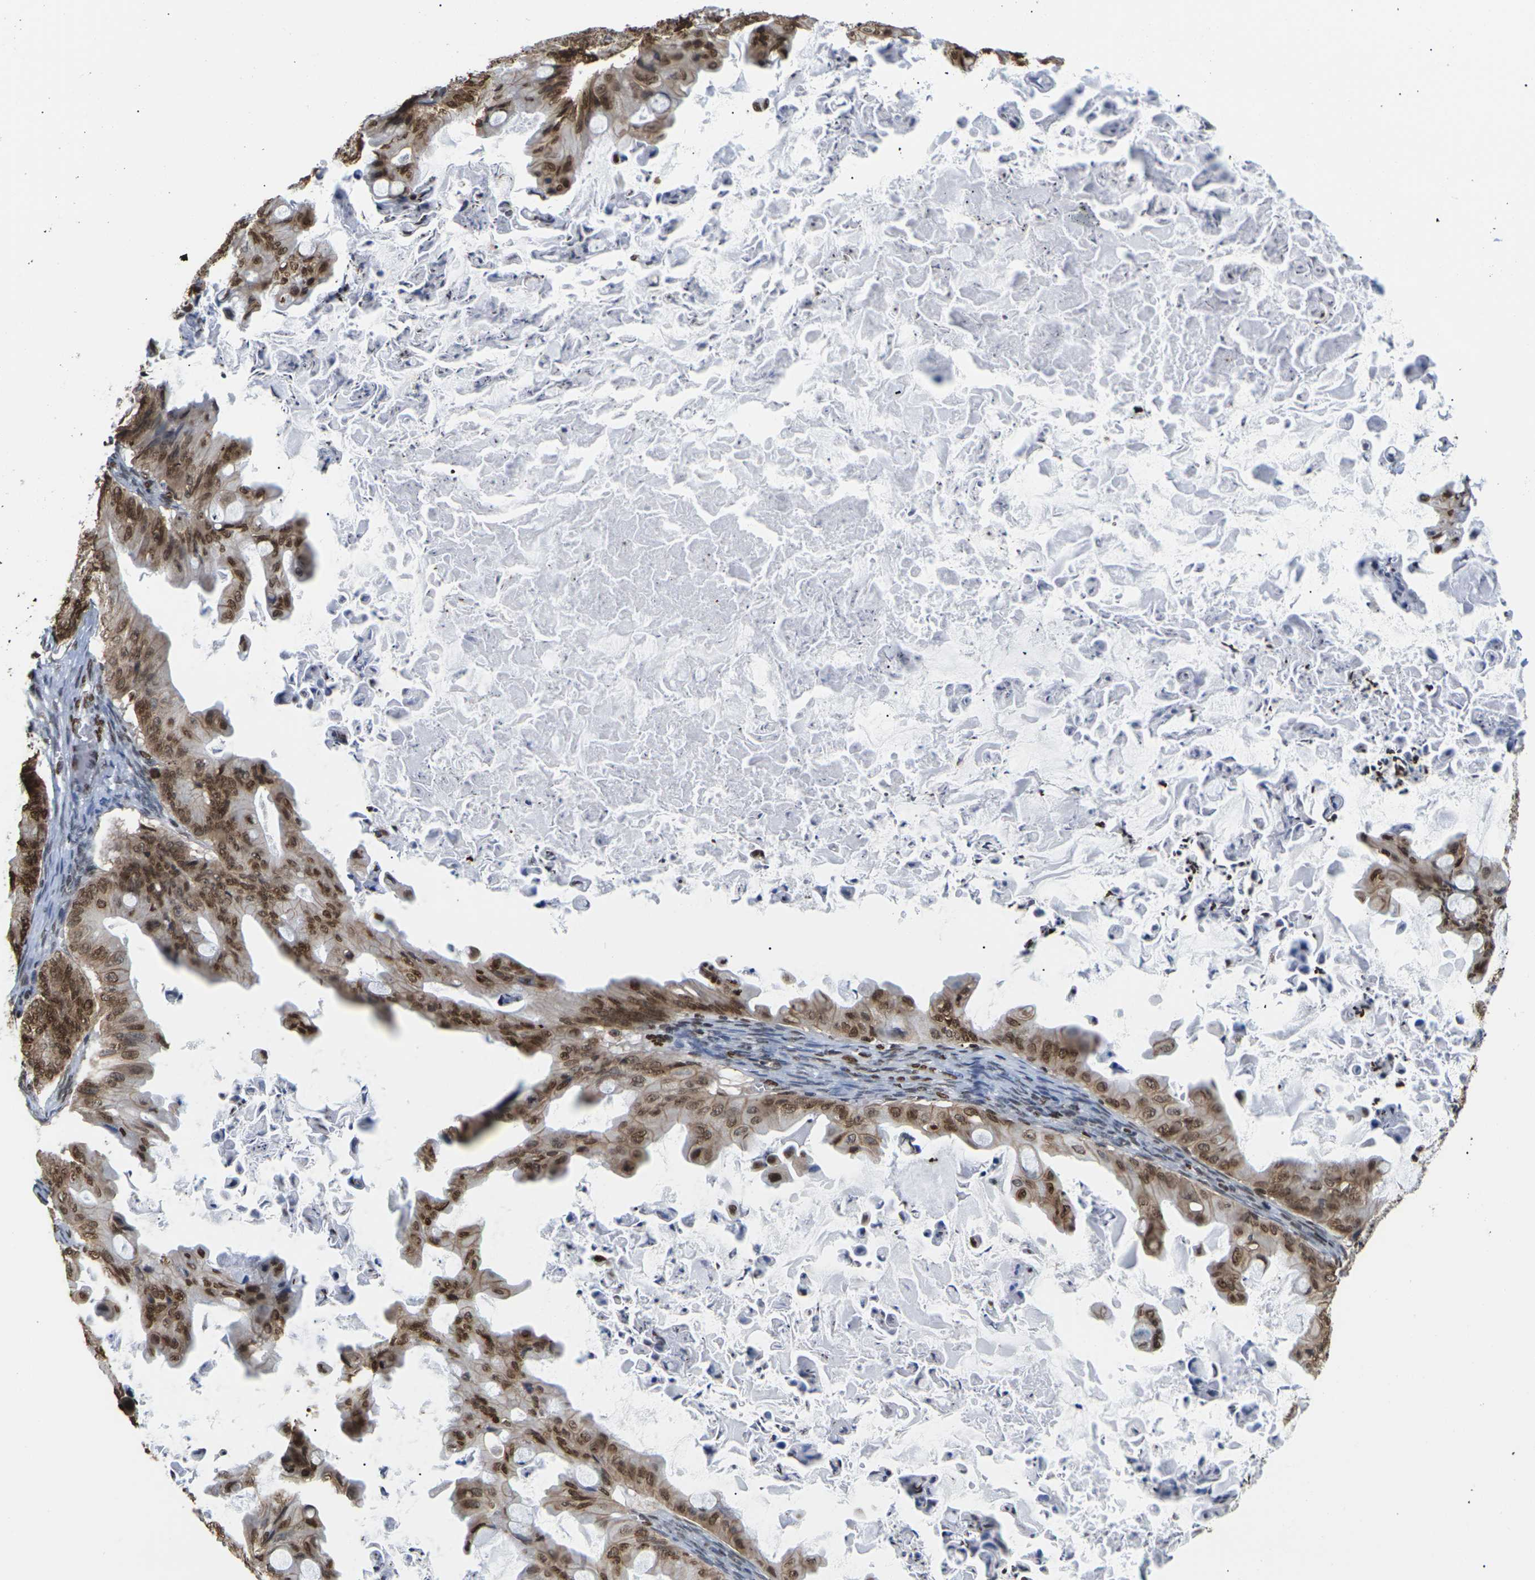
{"staining": {"intensity": "strong", "quantity": ">75%", "location": "cytoplasmic/membranous,nuclear"}, "tissue": "ovarian cancer", "cell_type": "Tumor cells", "image_type": "cancer", "snomed": [{"axis": "morphology", "description": "Cystadenocarcinoma, mucinous, NOS"}, {"axis": "topography", "description": "Ovary"}], "caption": "Immunohistochemical staining of ovarian cancer (mucinous cystadenocarcinoma) shows strong cytoplasmic/membranous and nuclear protein expression in about >75% of tumor cells.", "gene": "H2AC21", "patient": {"sex": "female", "age": 37}}